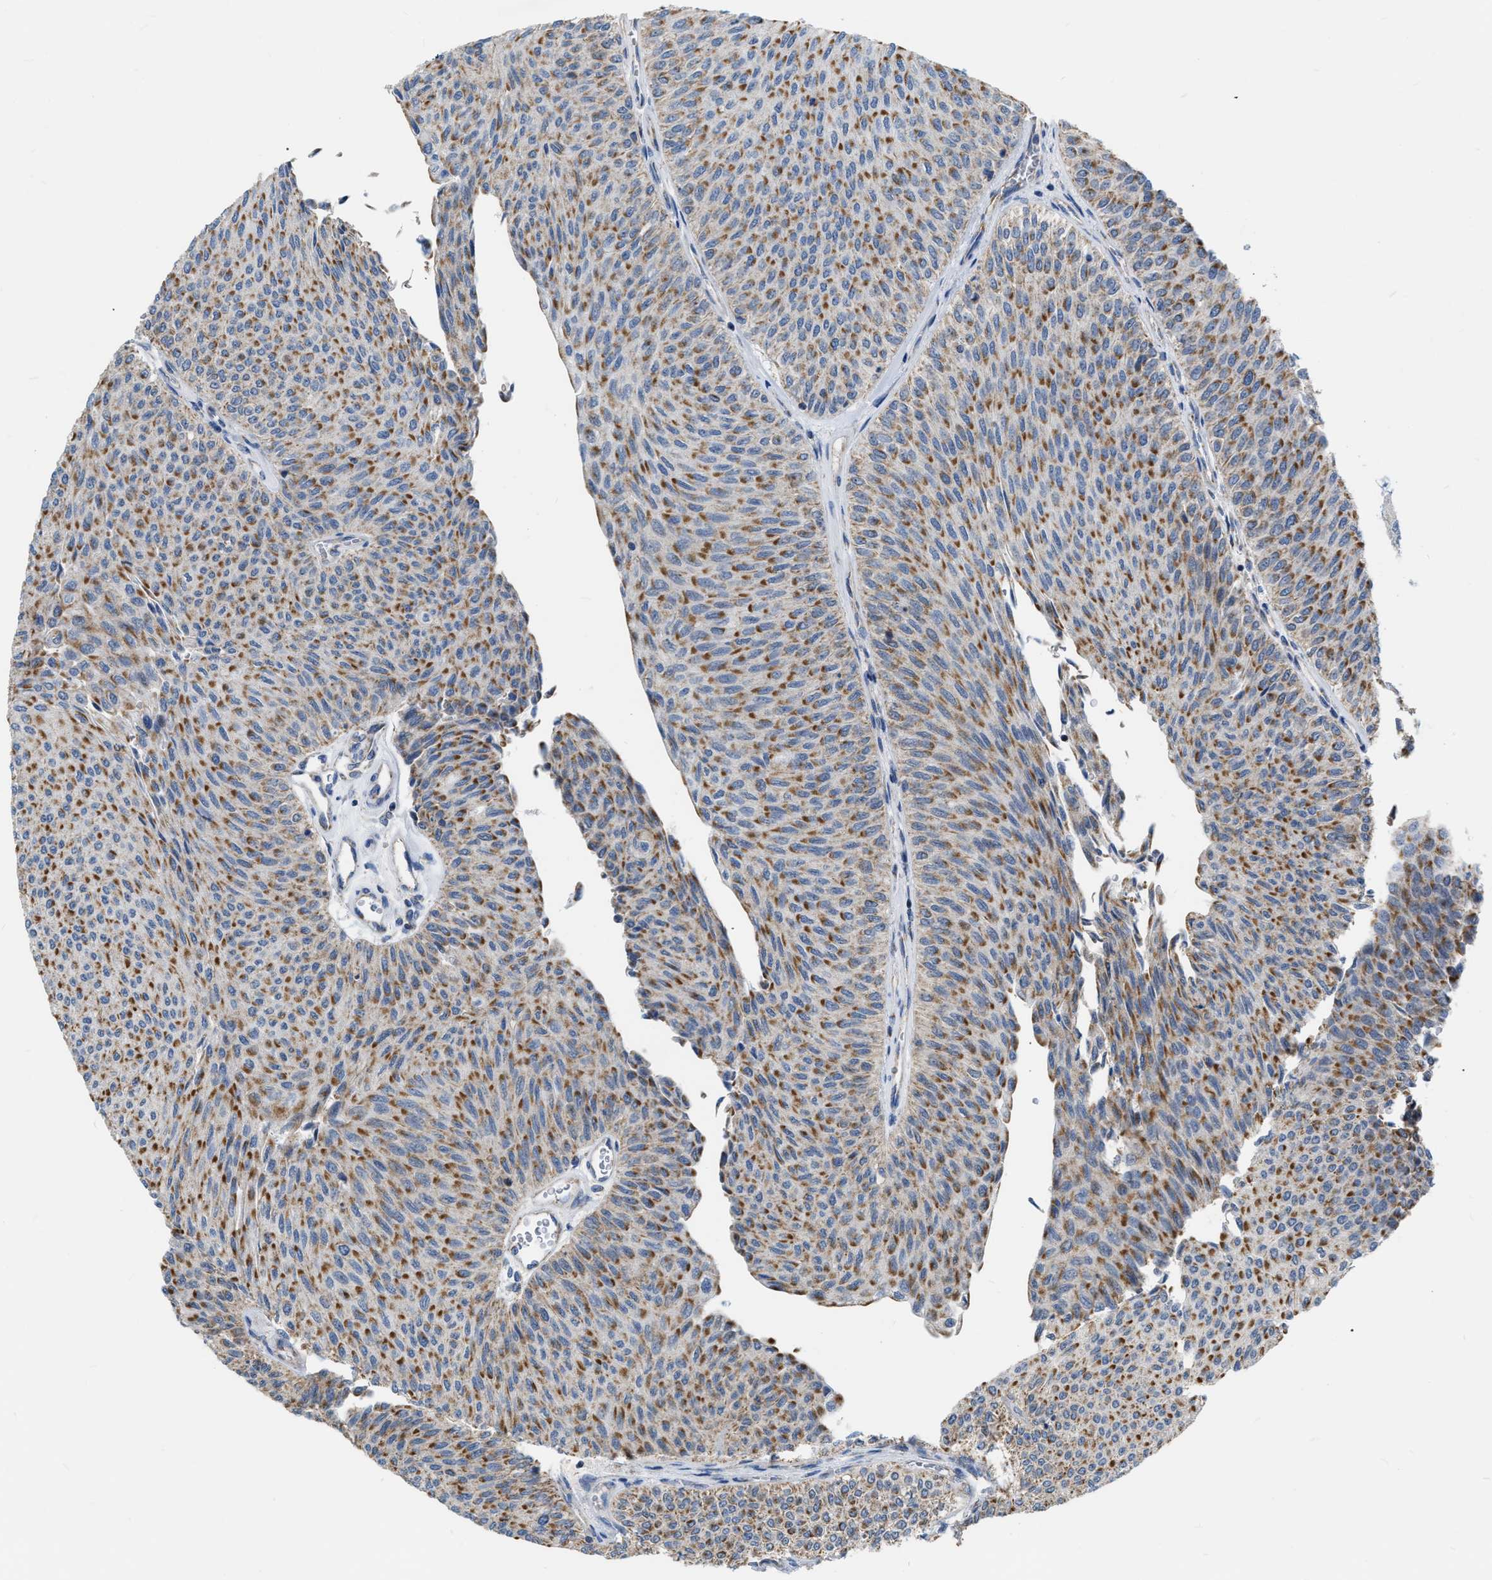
{"staining": {"intensity": "moderate", "quantity": ">75%", "location": "cytoplasmic/membranous"}, "tissue": "urothelial cancer", "cell_type": "Tumor cells", "image_type": "cancer", "snomed": [{"axis": "morphology", "description": "Urothelial carcinoma, Low grade"}, {"axis": "topography", "description": "Urinary bladder"}], "caption": "Immunohistochemical staining of human urothelial cancer displays medium levels of moderate cytoplasmic/membranous positivity in approximately >75% of tumor cells.", "gene": "DDX56", "patient": {"sex": "male", "age": 78}}